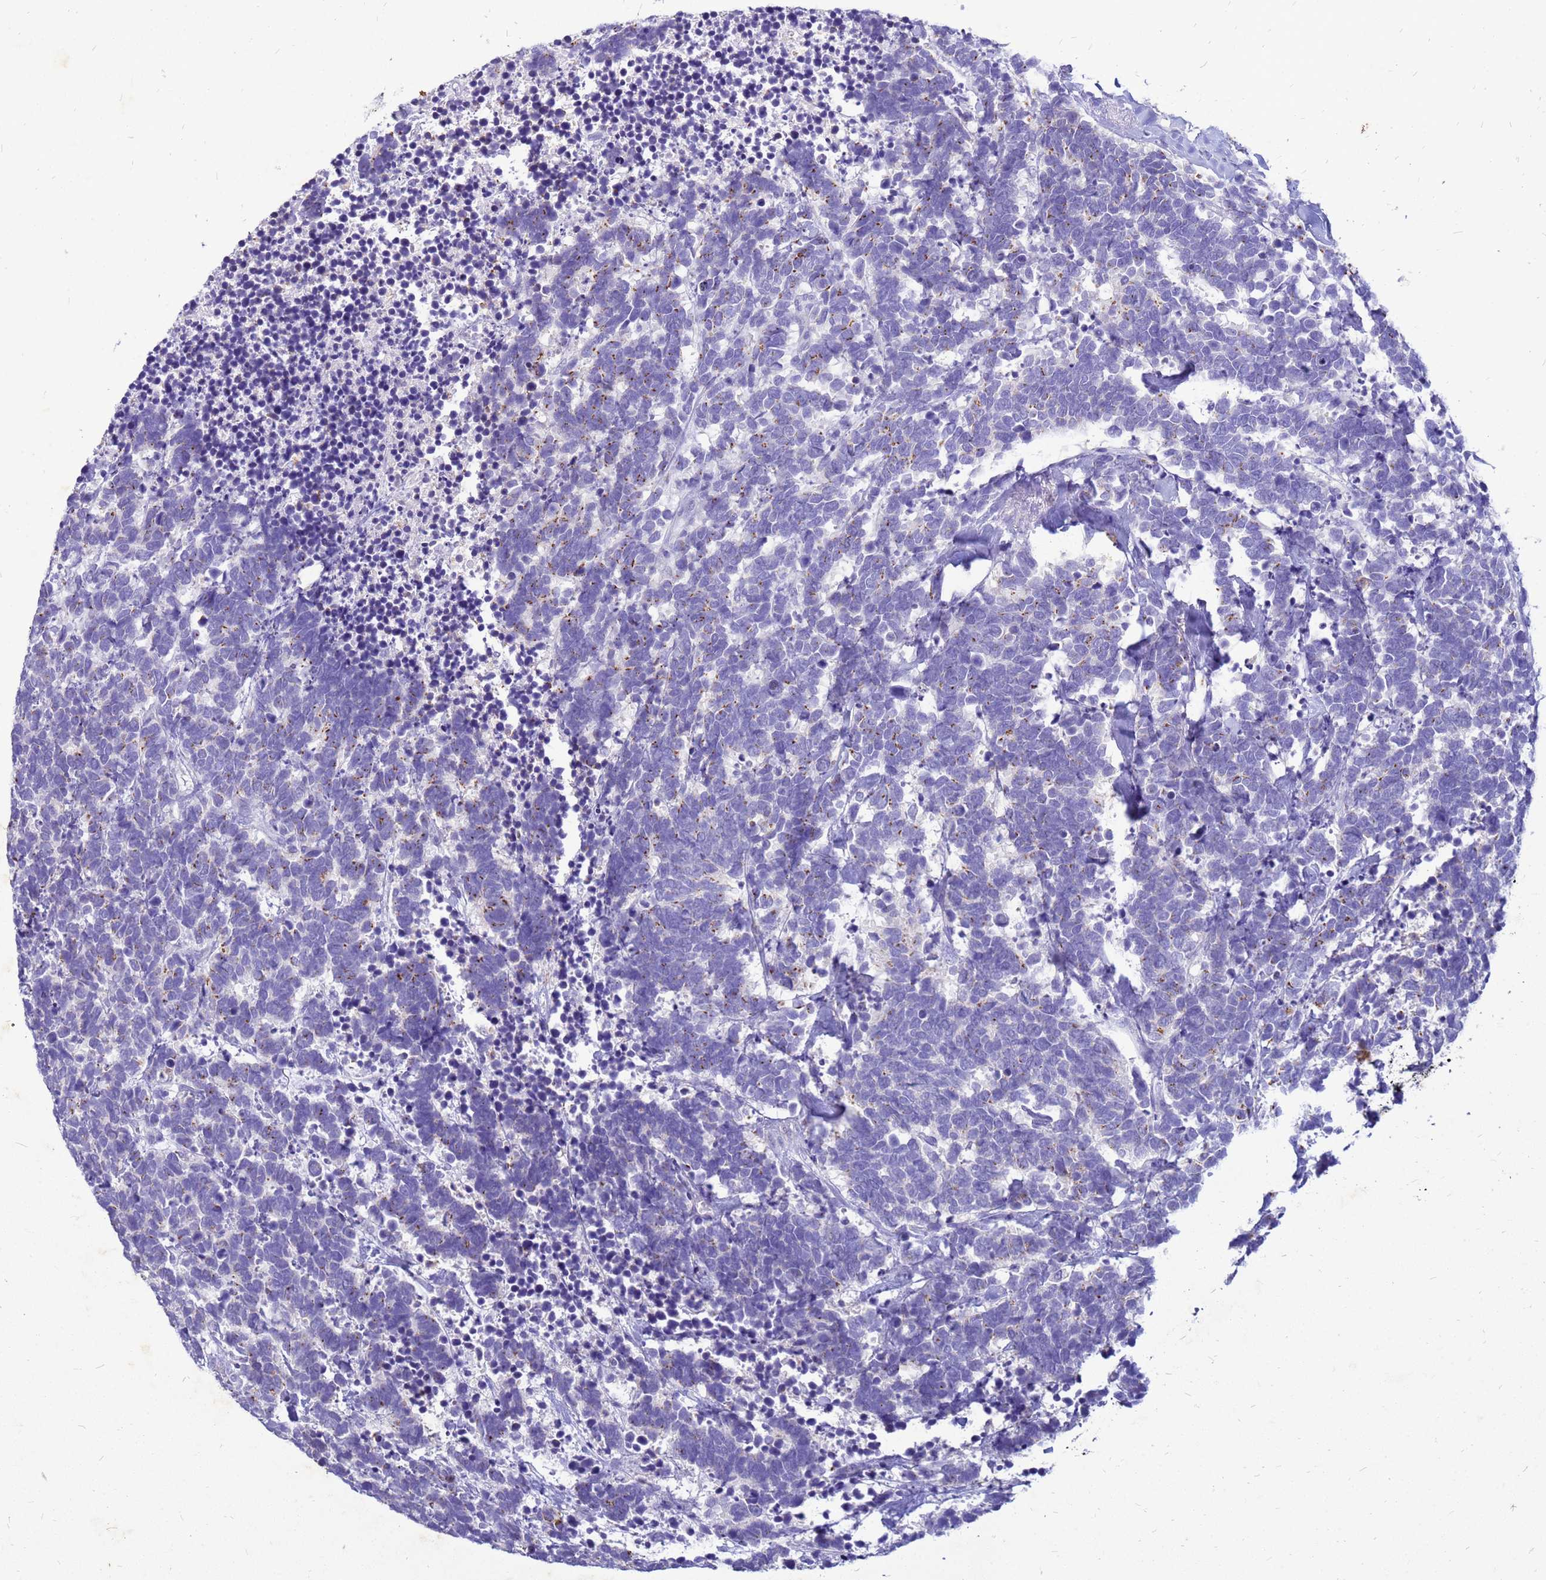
{"staining": {"intensity": "moderate", "quantity": "<25%", "location": "cytoplasmic/membranous"}, "tissue": "carcinoid", "cell_type": "Tumor cells", "image_type": "cancer", "snomed": [{"axis": "morphology", "description": "Carcinoma, NOS"}, {"axis": "morphology", "description": "Carcinoid, malignant, NOS"}, {"axis": "topography", "description": "Urinary bladder"}], "caption": "Human carcinoid stained with a protein marker demonstrates moderate staining in tumor cells.", "gene": "AKR1C1", "patient": {"sex": "male", "age": 57}}